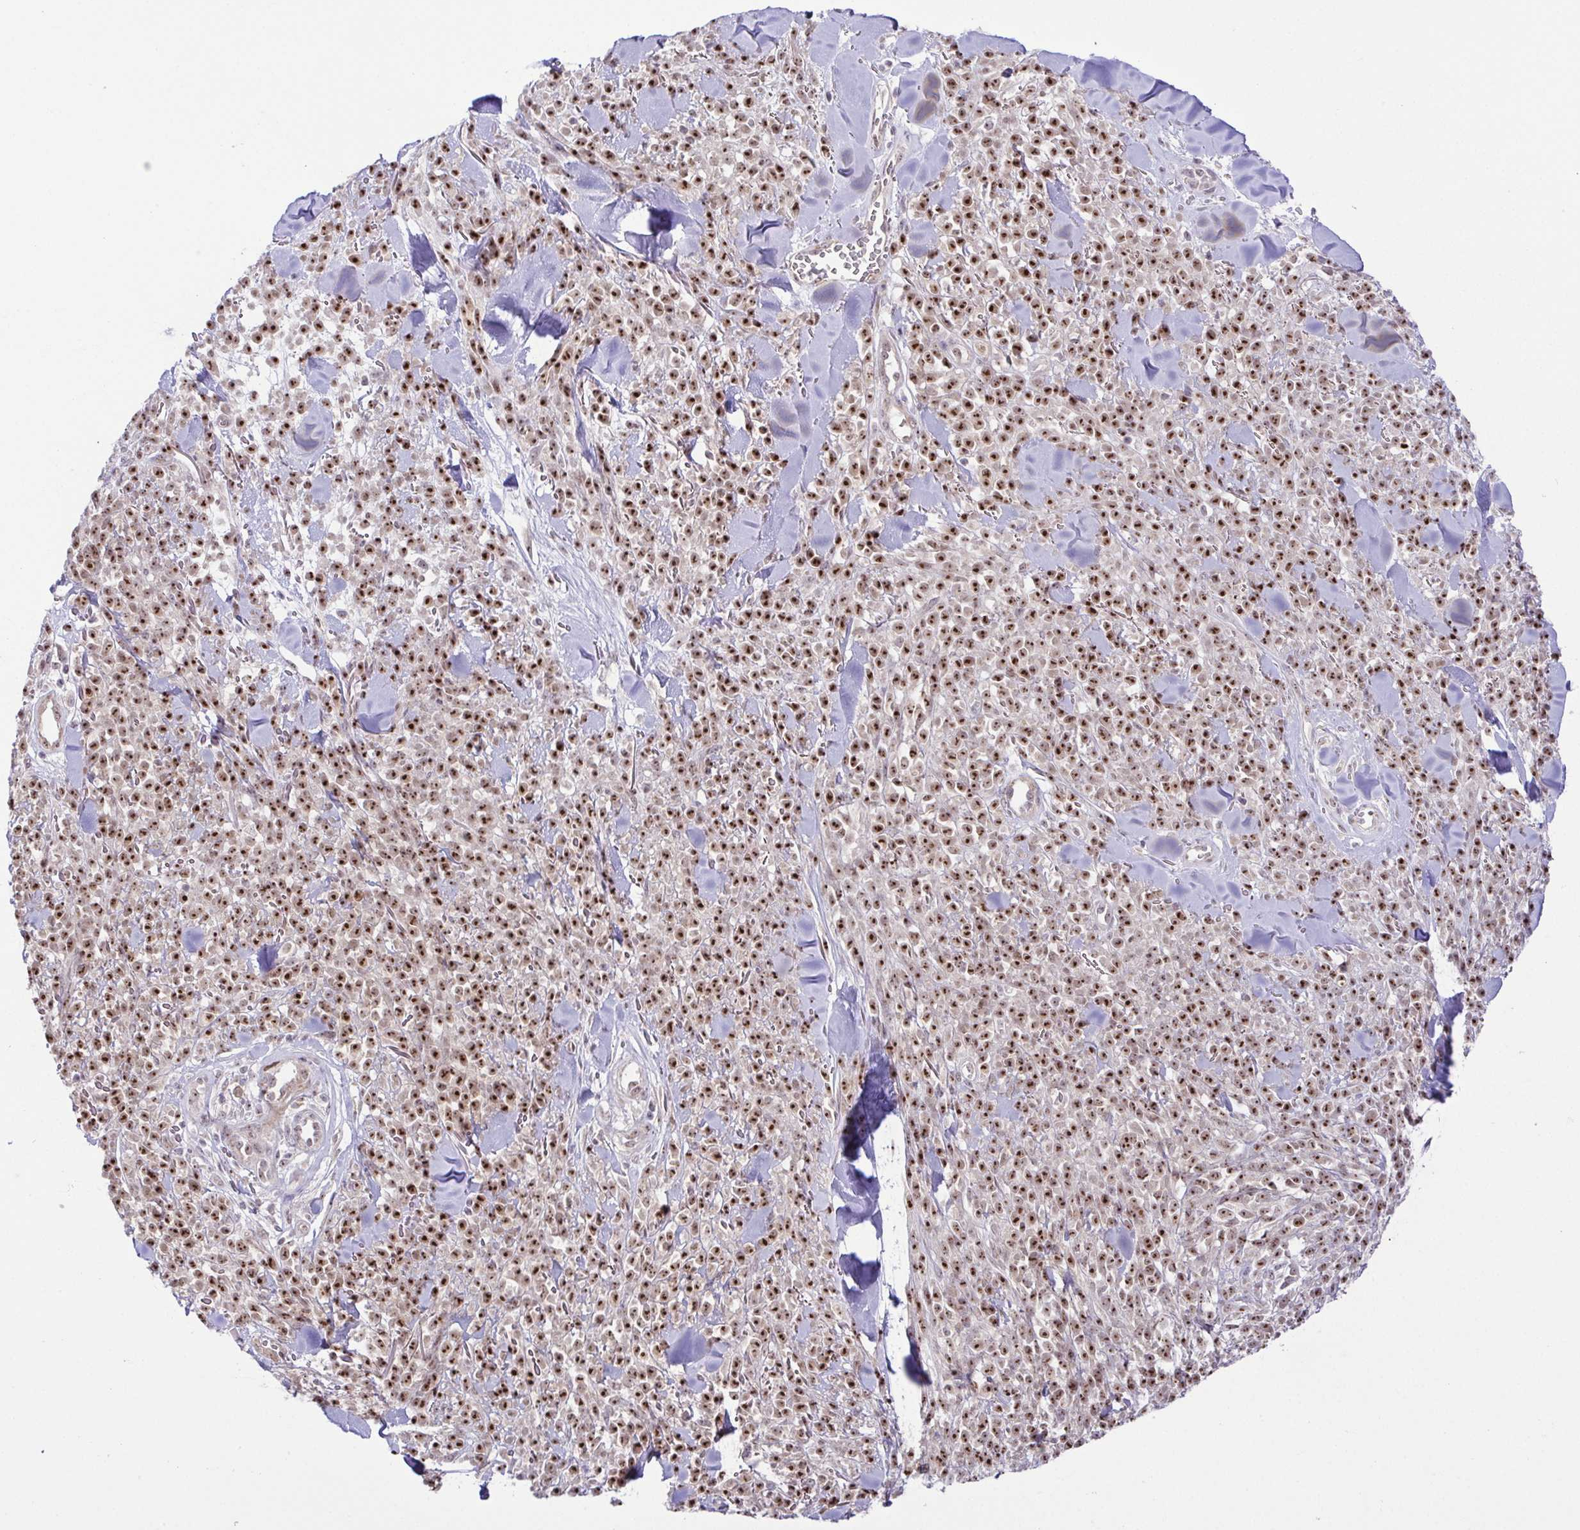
{"staining": {"intensity": "moderate", "quantity": ">75%", "location": "nuclear"}, "tissue": "melanoma", "cell_type": "Tumor cells", "image_type": "cancer", "snomed": [{"axis": "morphology", "description": "Malignant melanoma, NOS"}, {"axis": "topography", "description": "Skin"}, {"axis": "topography", "description": "Skin of trunk"}], "caption": "A high-resolution image shows immunohistochemistry (IHC) staining of malignant melanoma, which reveals moderate nuclear staining in approximately >75% of tumor cells. The staining was performed using DAB (3,3'-diaminobenzidine) to visualize the protein expression in brown, while the nuclei were stained in blue with hematoxylin (Magnification: 20x).", "gene": "RSL24D1", "patient": {"sex": "male", "age": 74}}